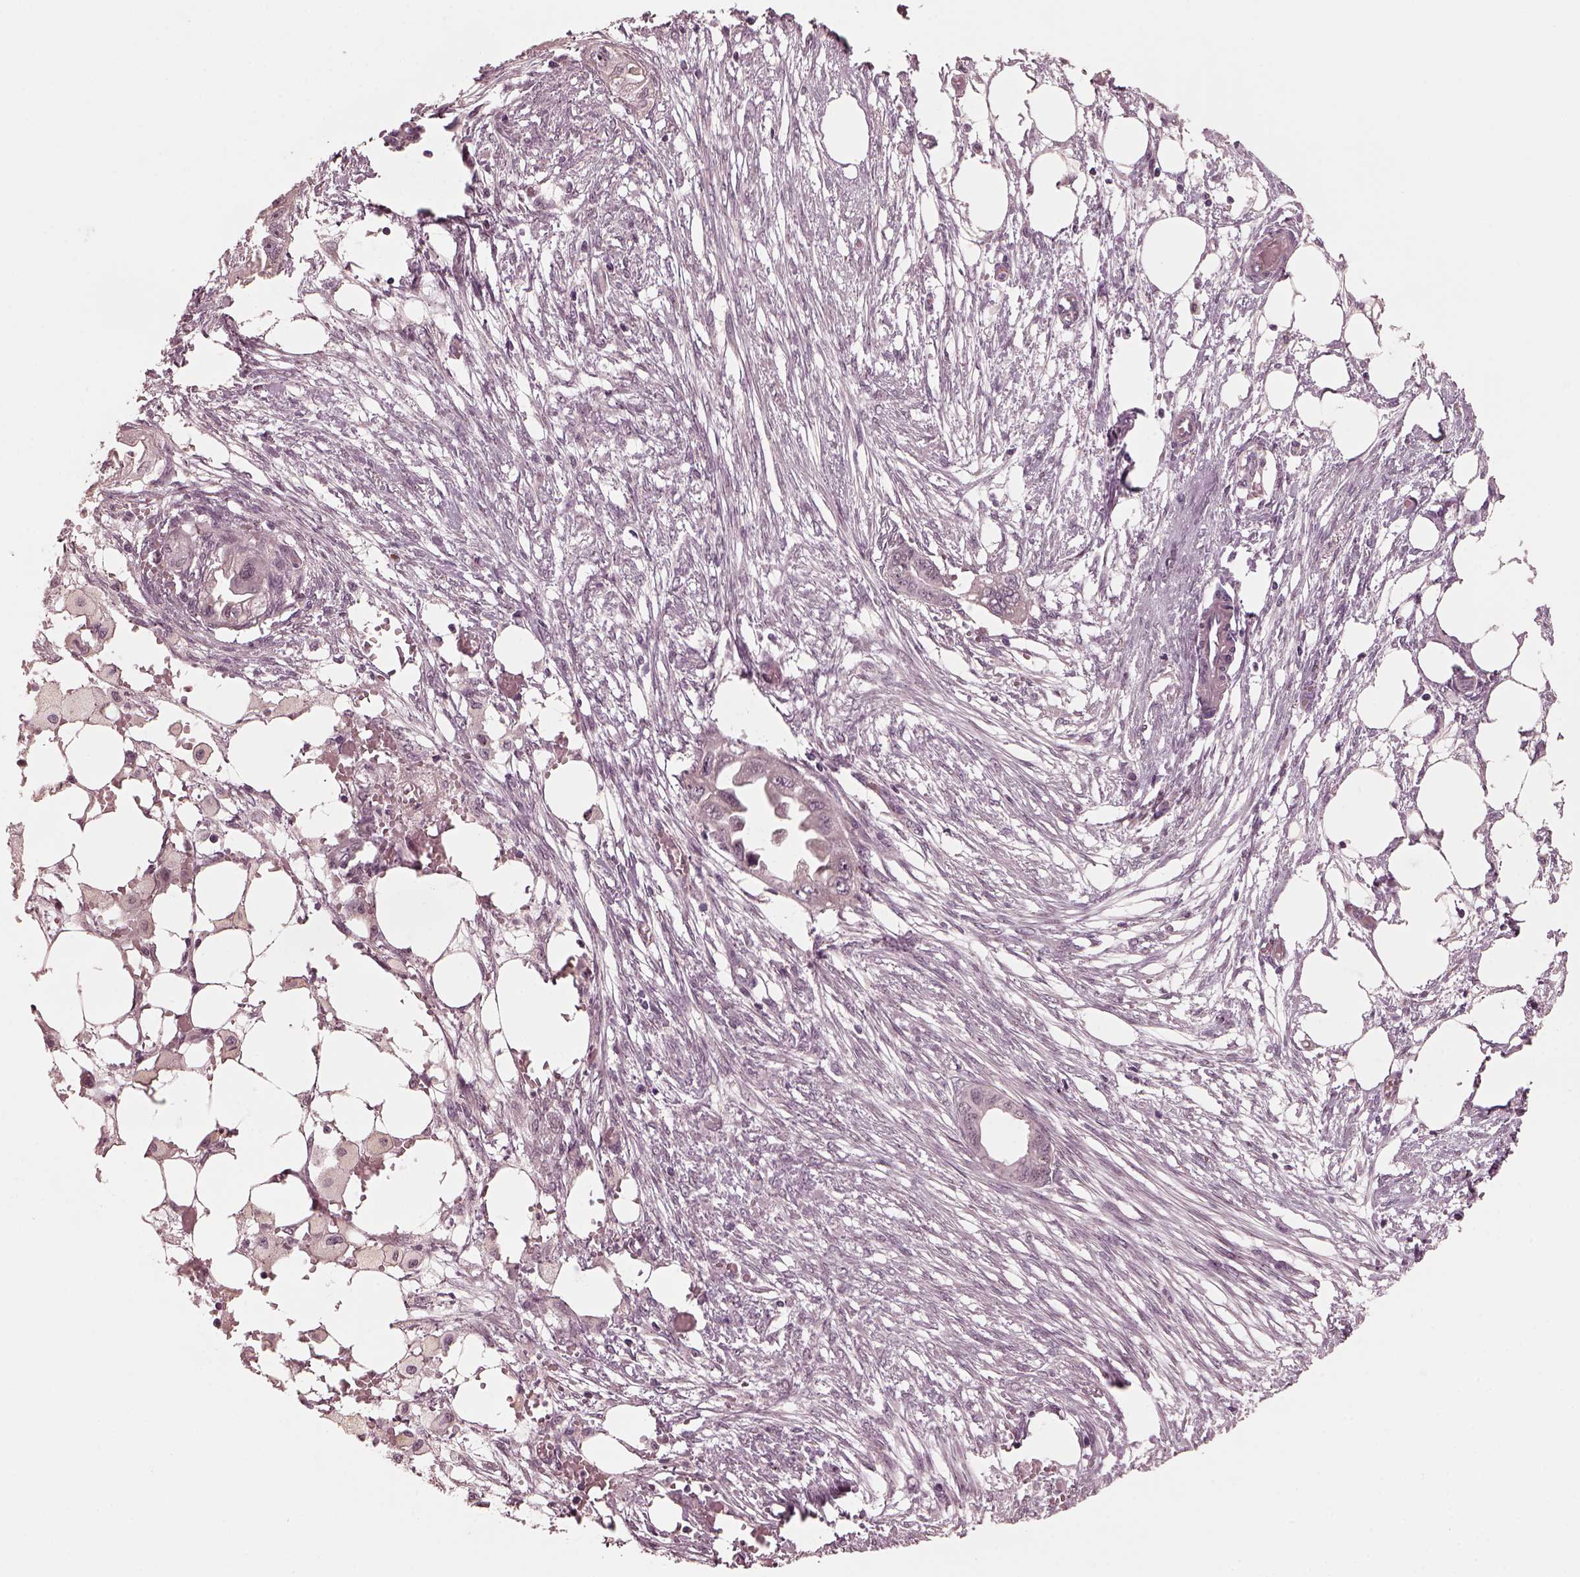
{"staining": {"intensity": "negative", "quantity": "none", "location": "none"}, "tissue": "endometrial cancer", "cell_type": "Tumor cells", "image_type": "cancer", "snomed": [{"axis": "morphology", "description": "Adenocarcinoma, NOS"}, {"axis": "morphology", "description": "Adenocarcinoma, metastatic, NOS"}, {"axis": "topography", "description": "Adipose tissue"}, {"axis": "topography", "description": "Endometrium"}], "caption": "Tumor cells are negative for brown protein staining in adenocarcinoma (endometrial). (IHC, brightfield microscopy, high magnification).", "gene": "SAXO1", "patient": {"sex": "female", "age": 67}}